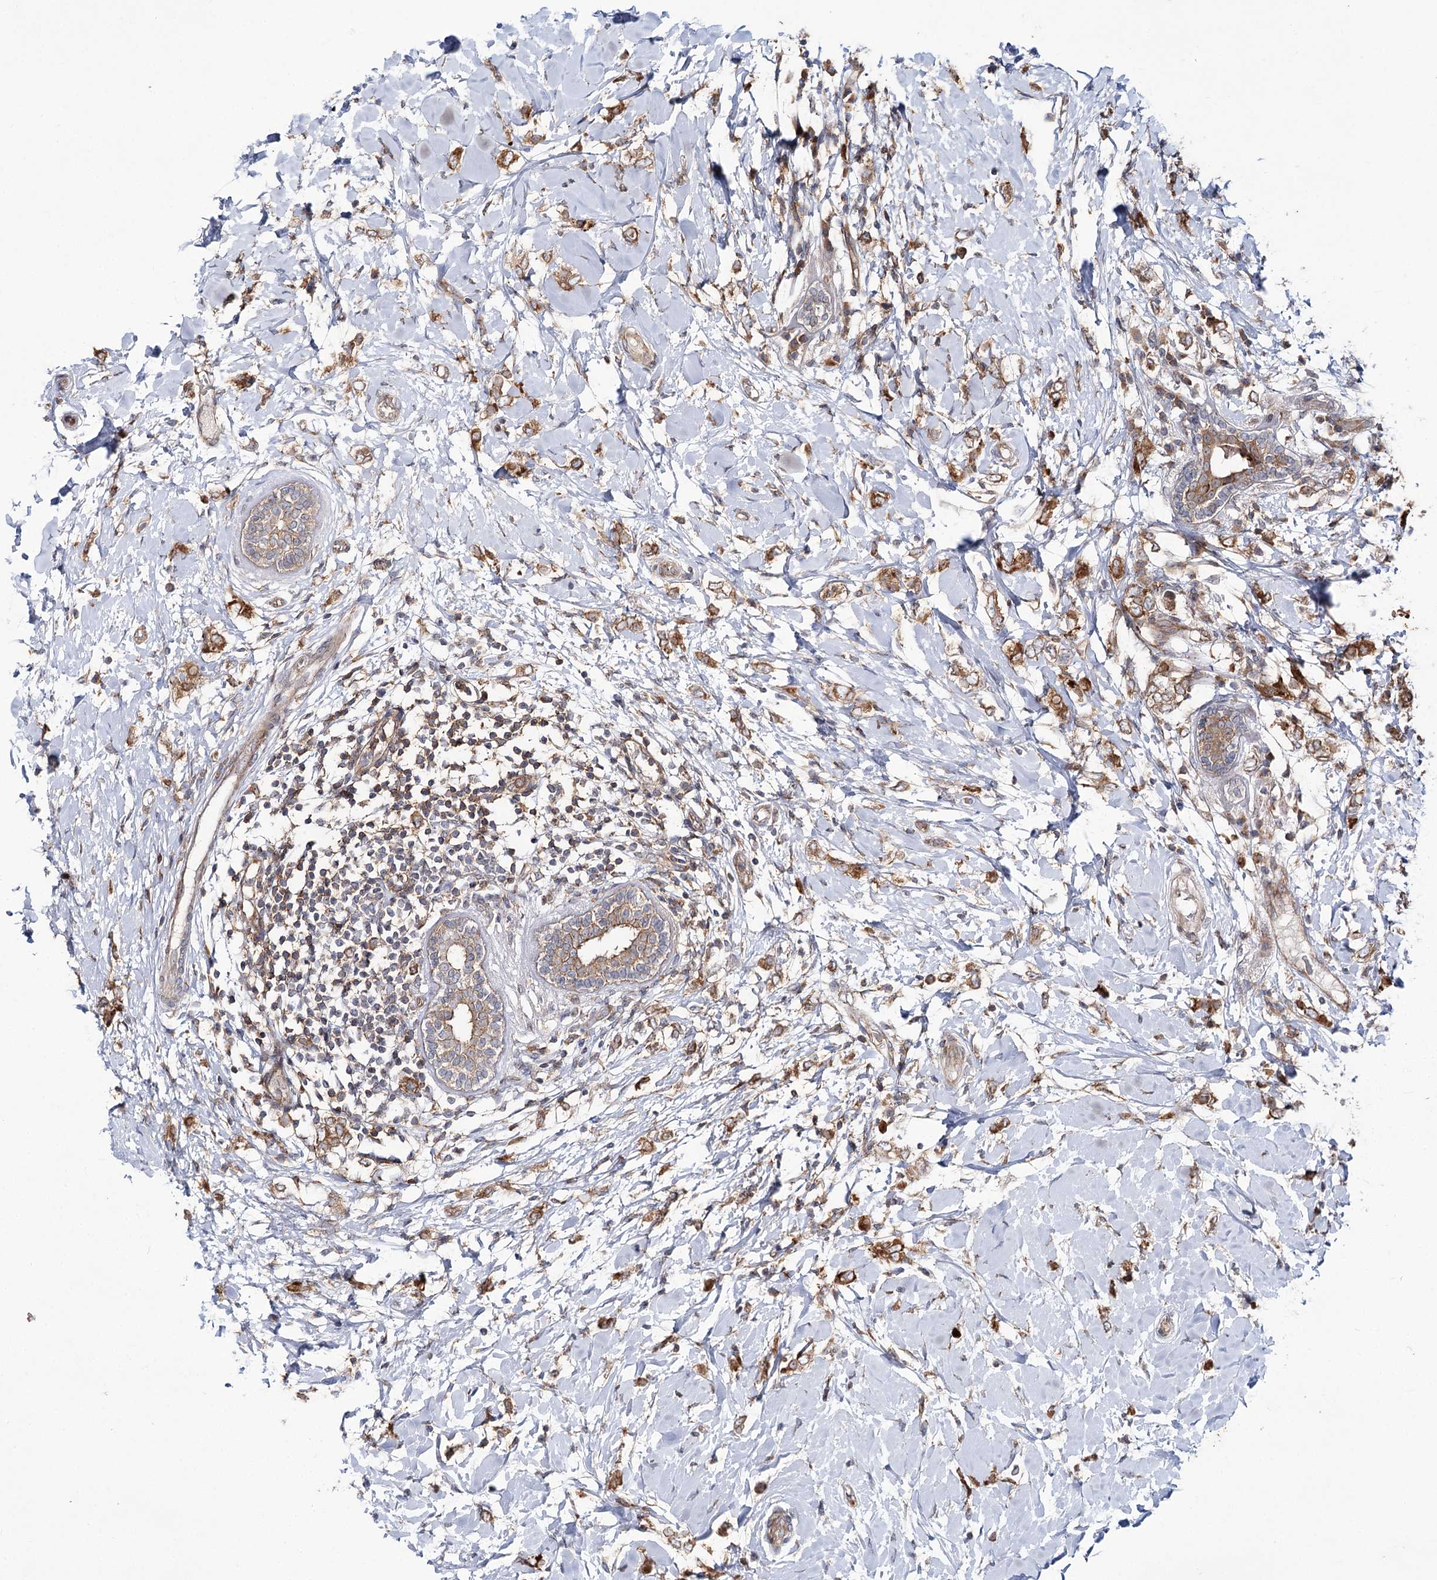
{"staining": {"intensity": "moderate", "quantity": ">75%", "location": "cytoplasmic/membranous"}, "tissue": "breast cancer", "cell_type": "Tumor cells", "image_type": "cancer", "snomed": [{"axis": "morphology", "description": "Normal tissue, NOS"}, {"axis": "morphology", "description": "Lobular carcinoma"}, {"axis": "topography", "description": "Breast"}], "caption": "This is an image of IHC staining of breast cancer (lobular carcinoma), which shows moderate staining in the cytoplasmic/membranous of tumor cells.", "gene": "VWA2", "patient": {"sex": "female", "age": 47}}